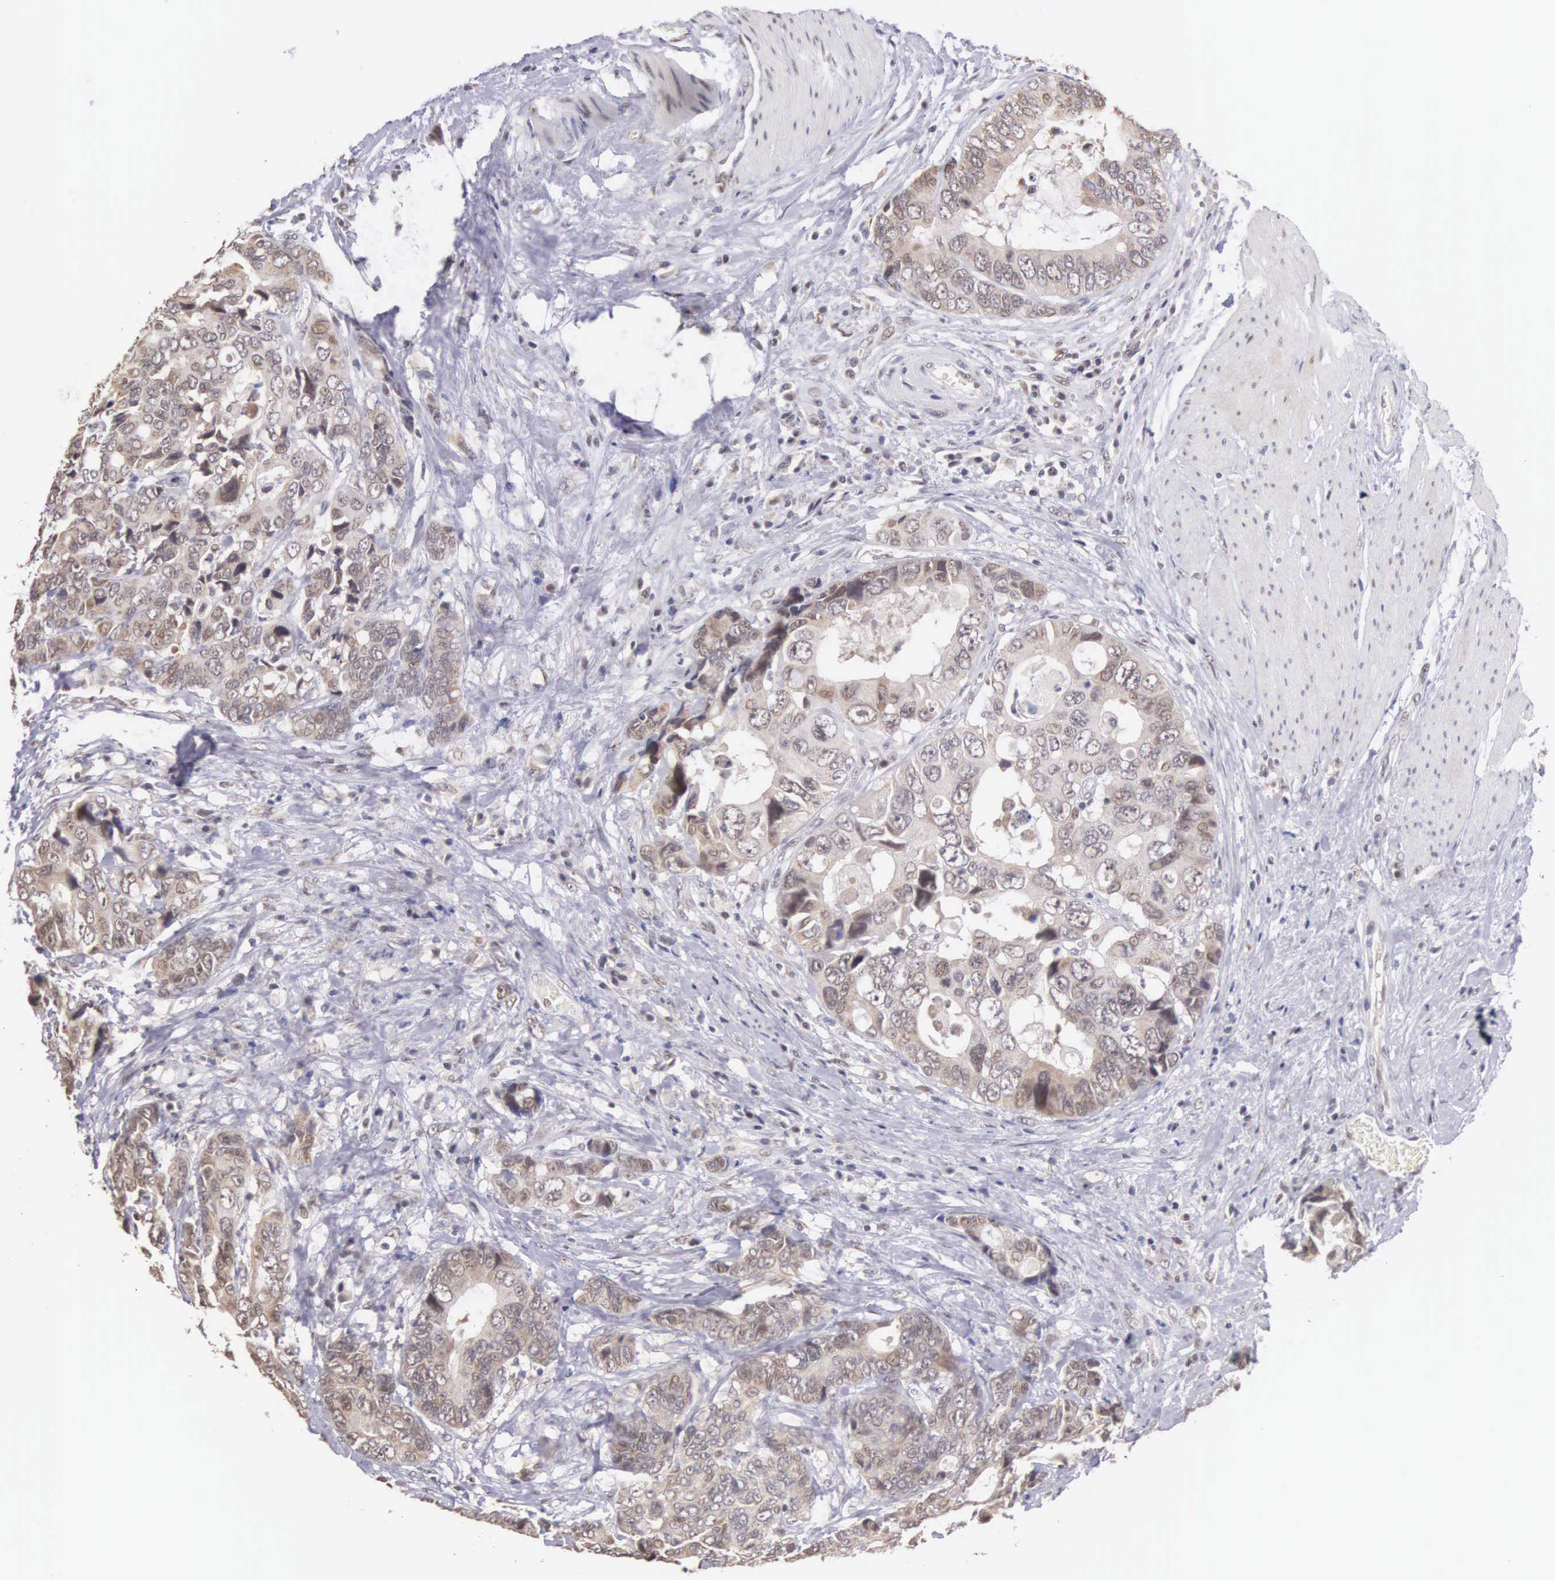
{"staining": {"intensity": "weak", "quantity": "<25%", "location": "cytoplasmic/membranous"}, "tissue": "colorectal cancer", "cell_type": "Tumor cells", "image_type": "cancer", "snomed": [{"axis": "morphology", "description": "Adenocarcinoma, NOS"}, {"axis": "topography", "description": "Rectum"}], "caption": "This photomicrograph is of colorectal cancer (adenocarcinoma) stained with immunohistochemistry to label a protein in brown with the nuclei are counter-stained blue. There is no expression in tumor cells.", "gene": "HMGXB4", "patient": {"sex": "female", "age": 67}}